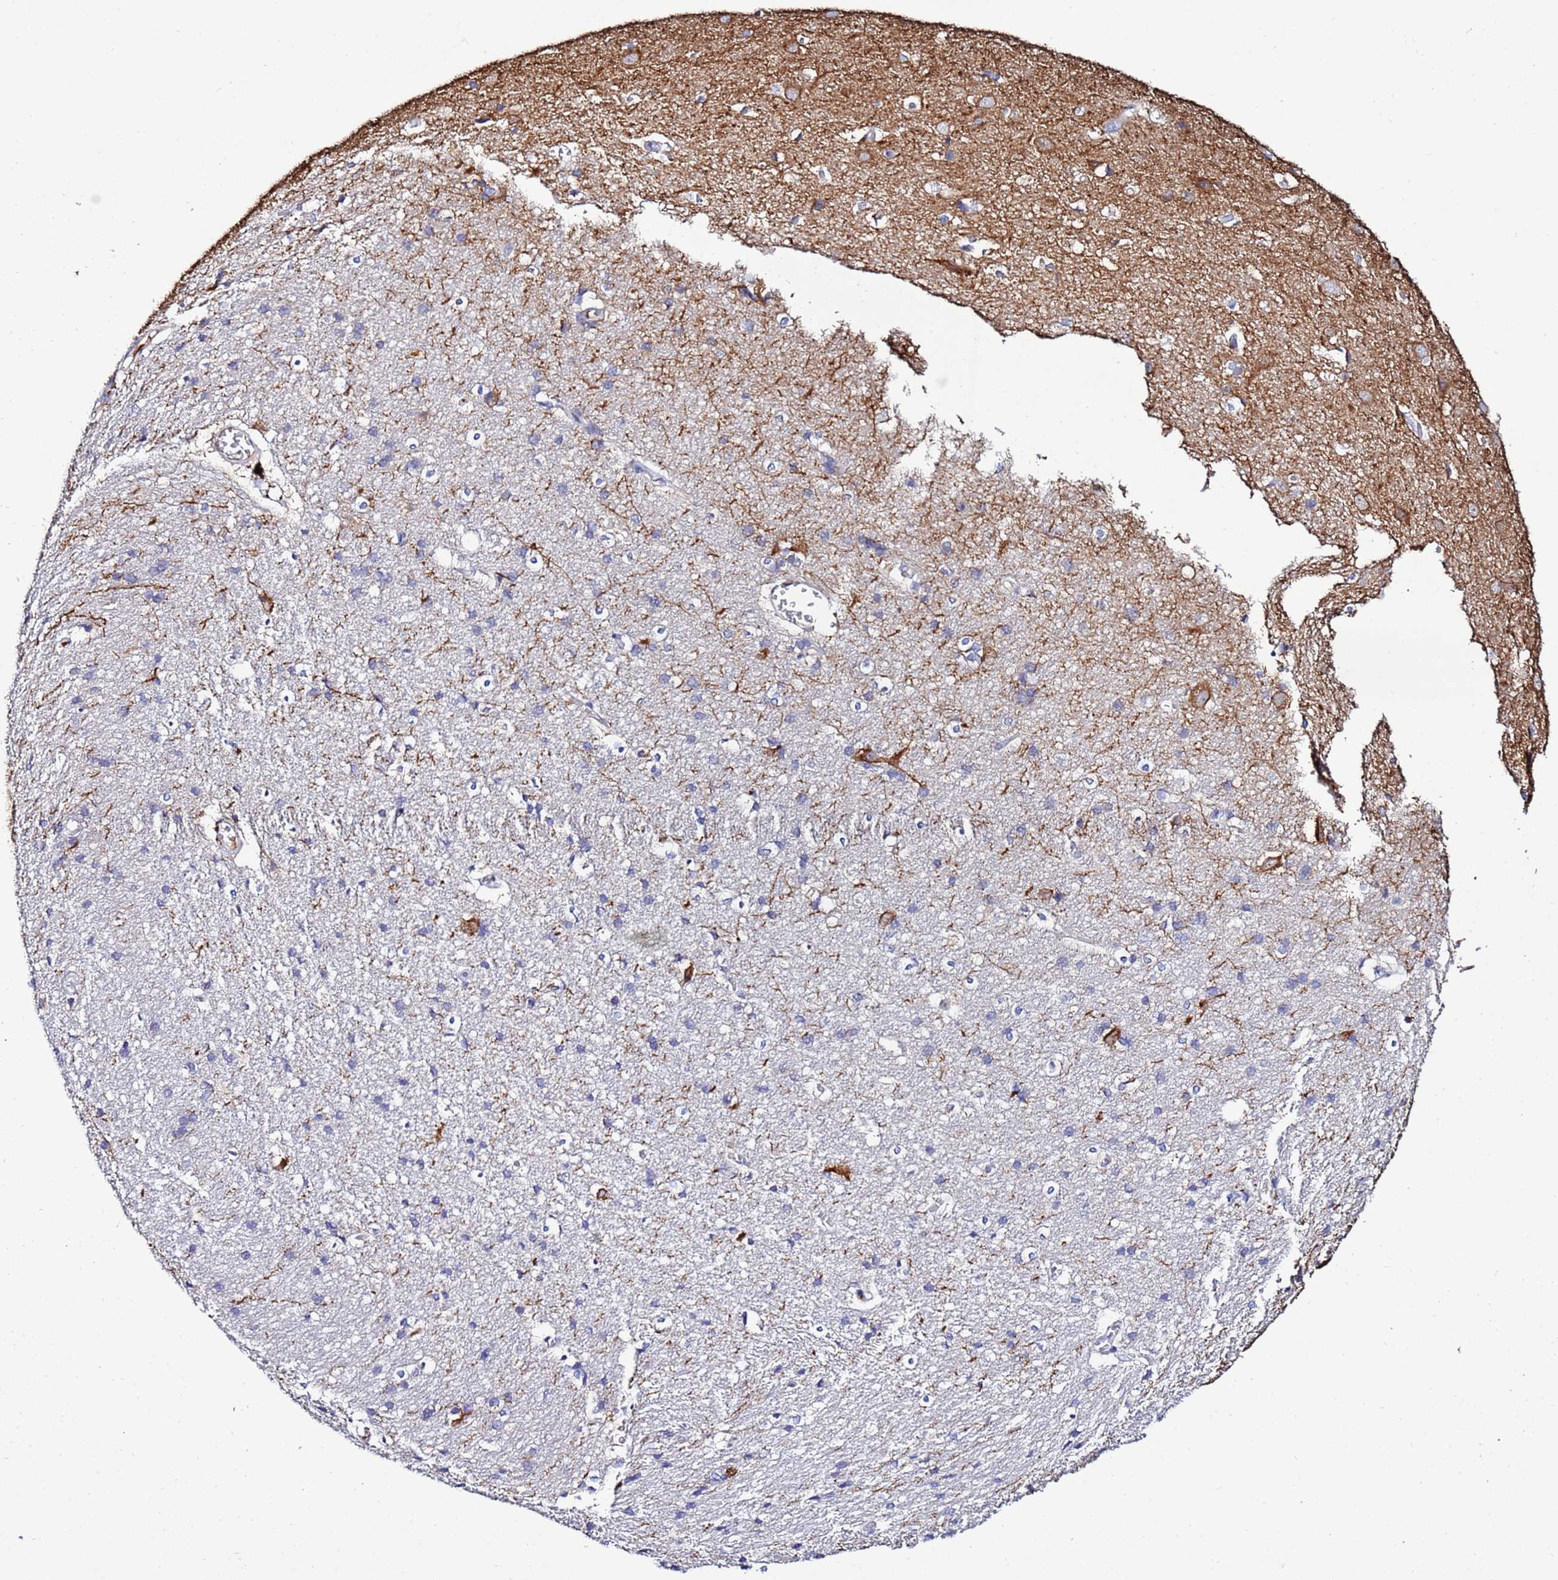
{"staining": {"intensity": "negative", "quantity": "none", "location": "none"}, "tissue": "cerebral cortex", "cell_type": "Endothelial cells", "image_type": "normal", "snomed": [{"axis": "morphology", "description": "Normal tissue, NOS"}, {"axis": "topography", "description": "Cerebral cortex"}], "caption": "DAB immunohistochemical staining of benign human cerebral cortex exhibits no significant positivity in endothelial cells.", "gene": "TUBAL3", "patient": {"sex": "male", "age": 54}}